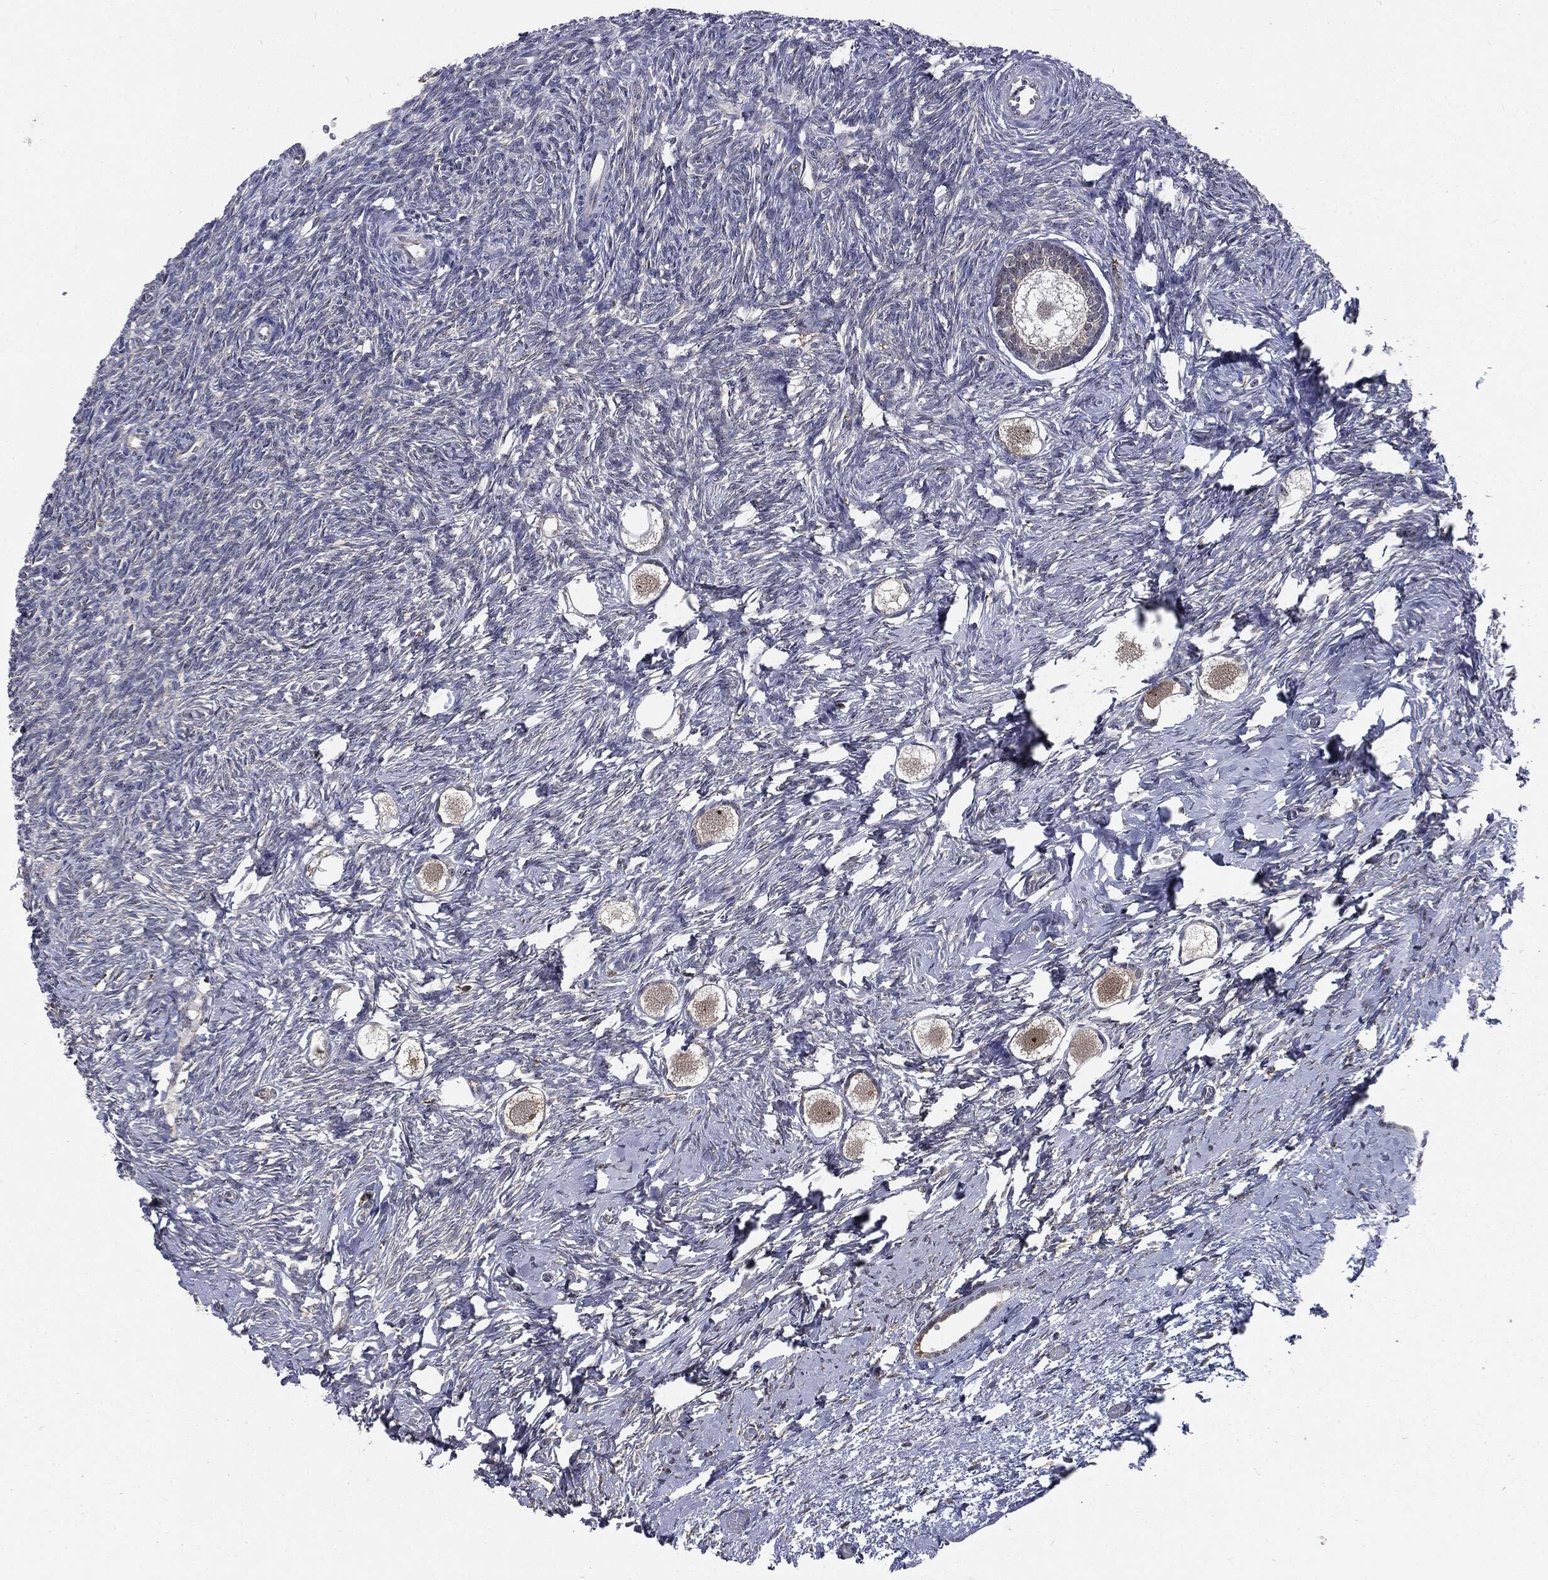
{"staining": {"intensity": "weak", "quantity": "25%-75%", "location": "cytoplasmic/membranous,nuclear"}, "tissue": "ovary", "cell_type": "Follicle cells", "image_type": "normal", "snomed": [{"axis": "morphology", "description": "Normal tissue, NOS"}, {"axis": "topography", "description": "Ovary"}], "caption": "DAB (3,3'-diaminobenzidine) immunohistochemical staining of normal human ovary shows weak cytoplasmic/membranous,nuclear protein staining in about 25%-75% of follicle cells.", "gene": "TRMT1L", "patient": {"sex": "female", "age": 27}}